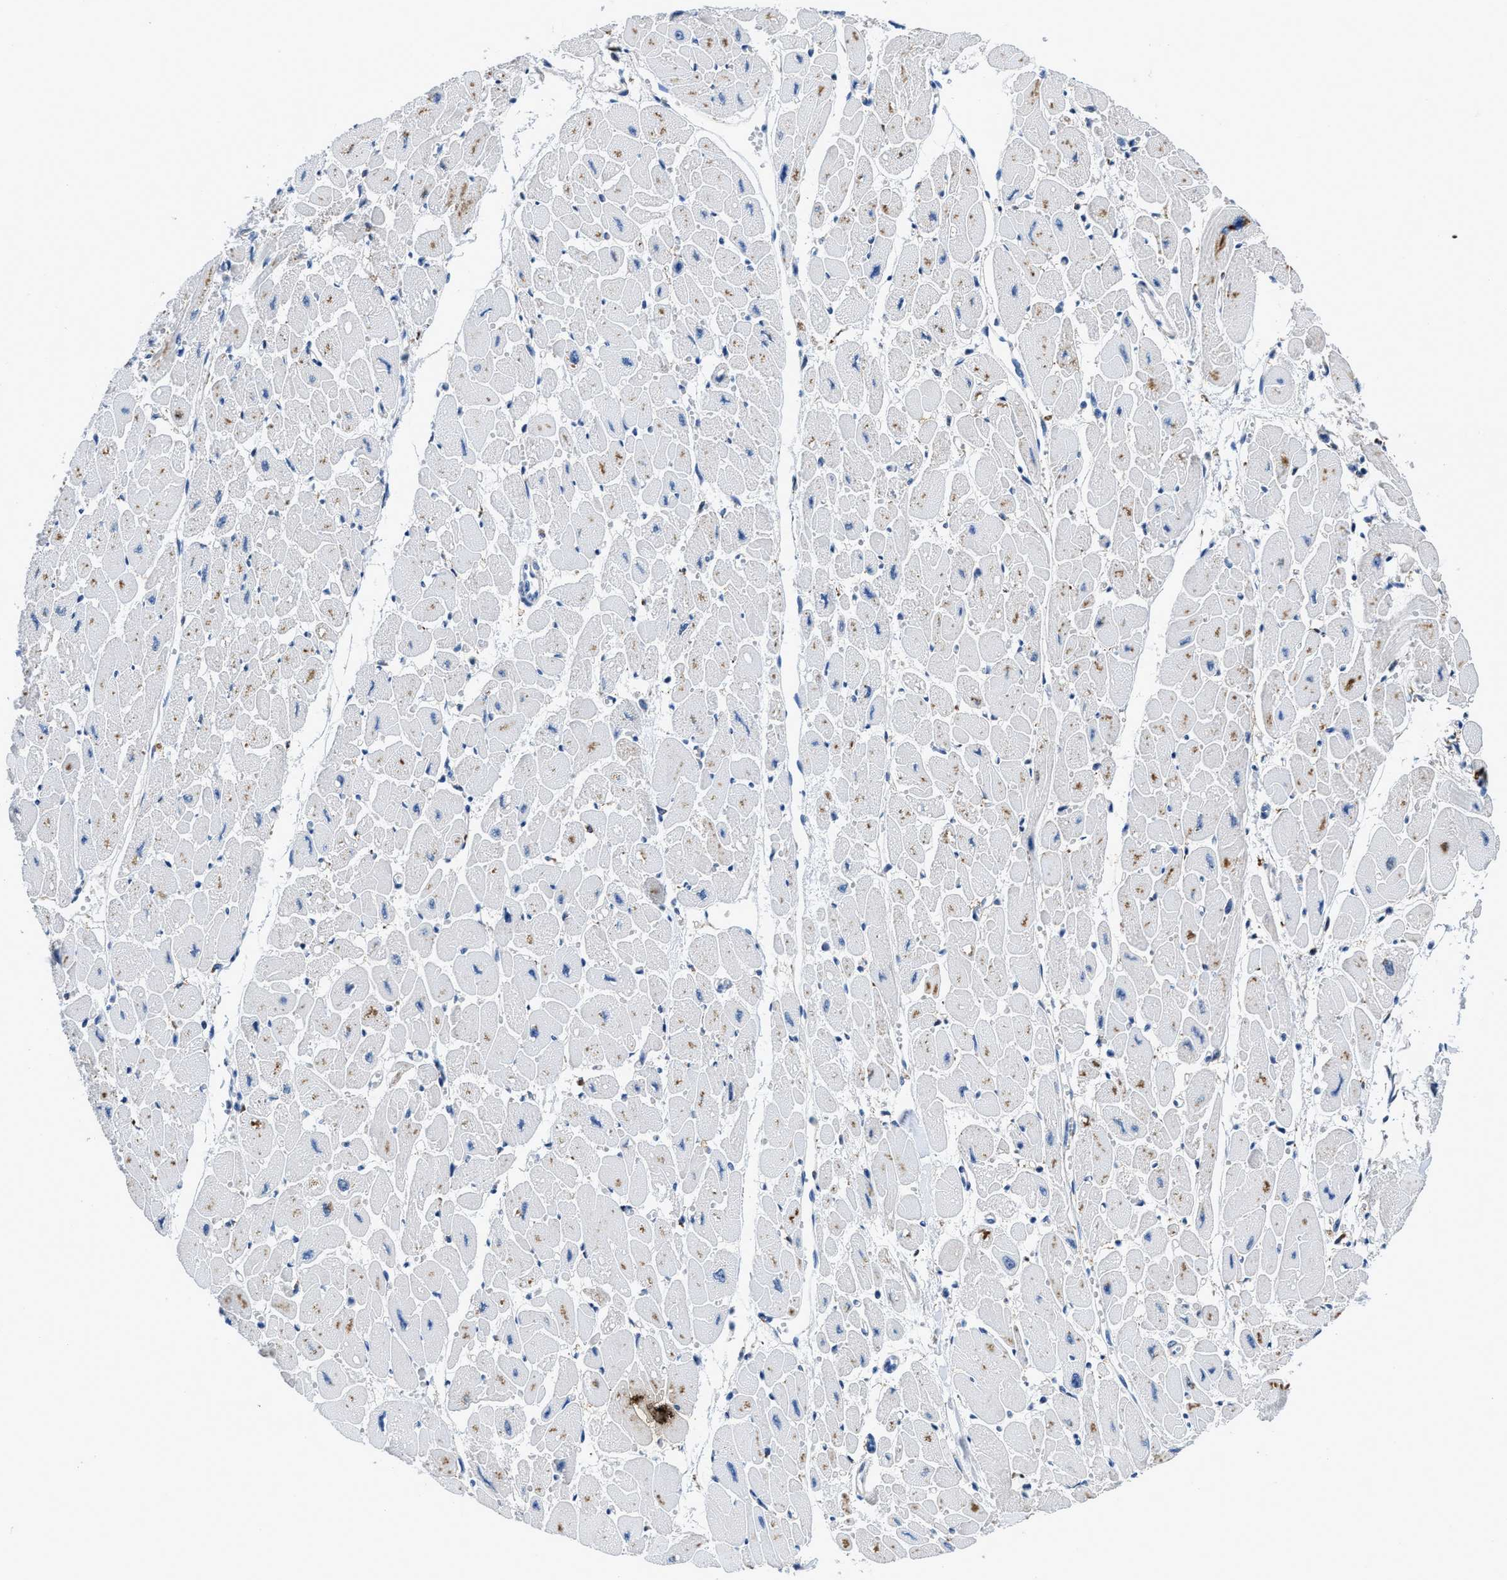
{"staining": {"intensity": "negative", "quantity": "none", "location": "none"}, "tissue": "heart muscle", "cell_type": "Cardiomyocytes", "image_type": "normal", "snomed": [{"axis": "morphology", "description": "Normal tissue, NOS"}, {"axis": "topography", "description": "Heart"}], "caption": "Heart muscle was stained to show a protein in brown. There is no significant expression in cardiomyocytes.", "gene": "HNRNPF", "patient": {"sex": "female", "age": 54}}